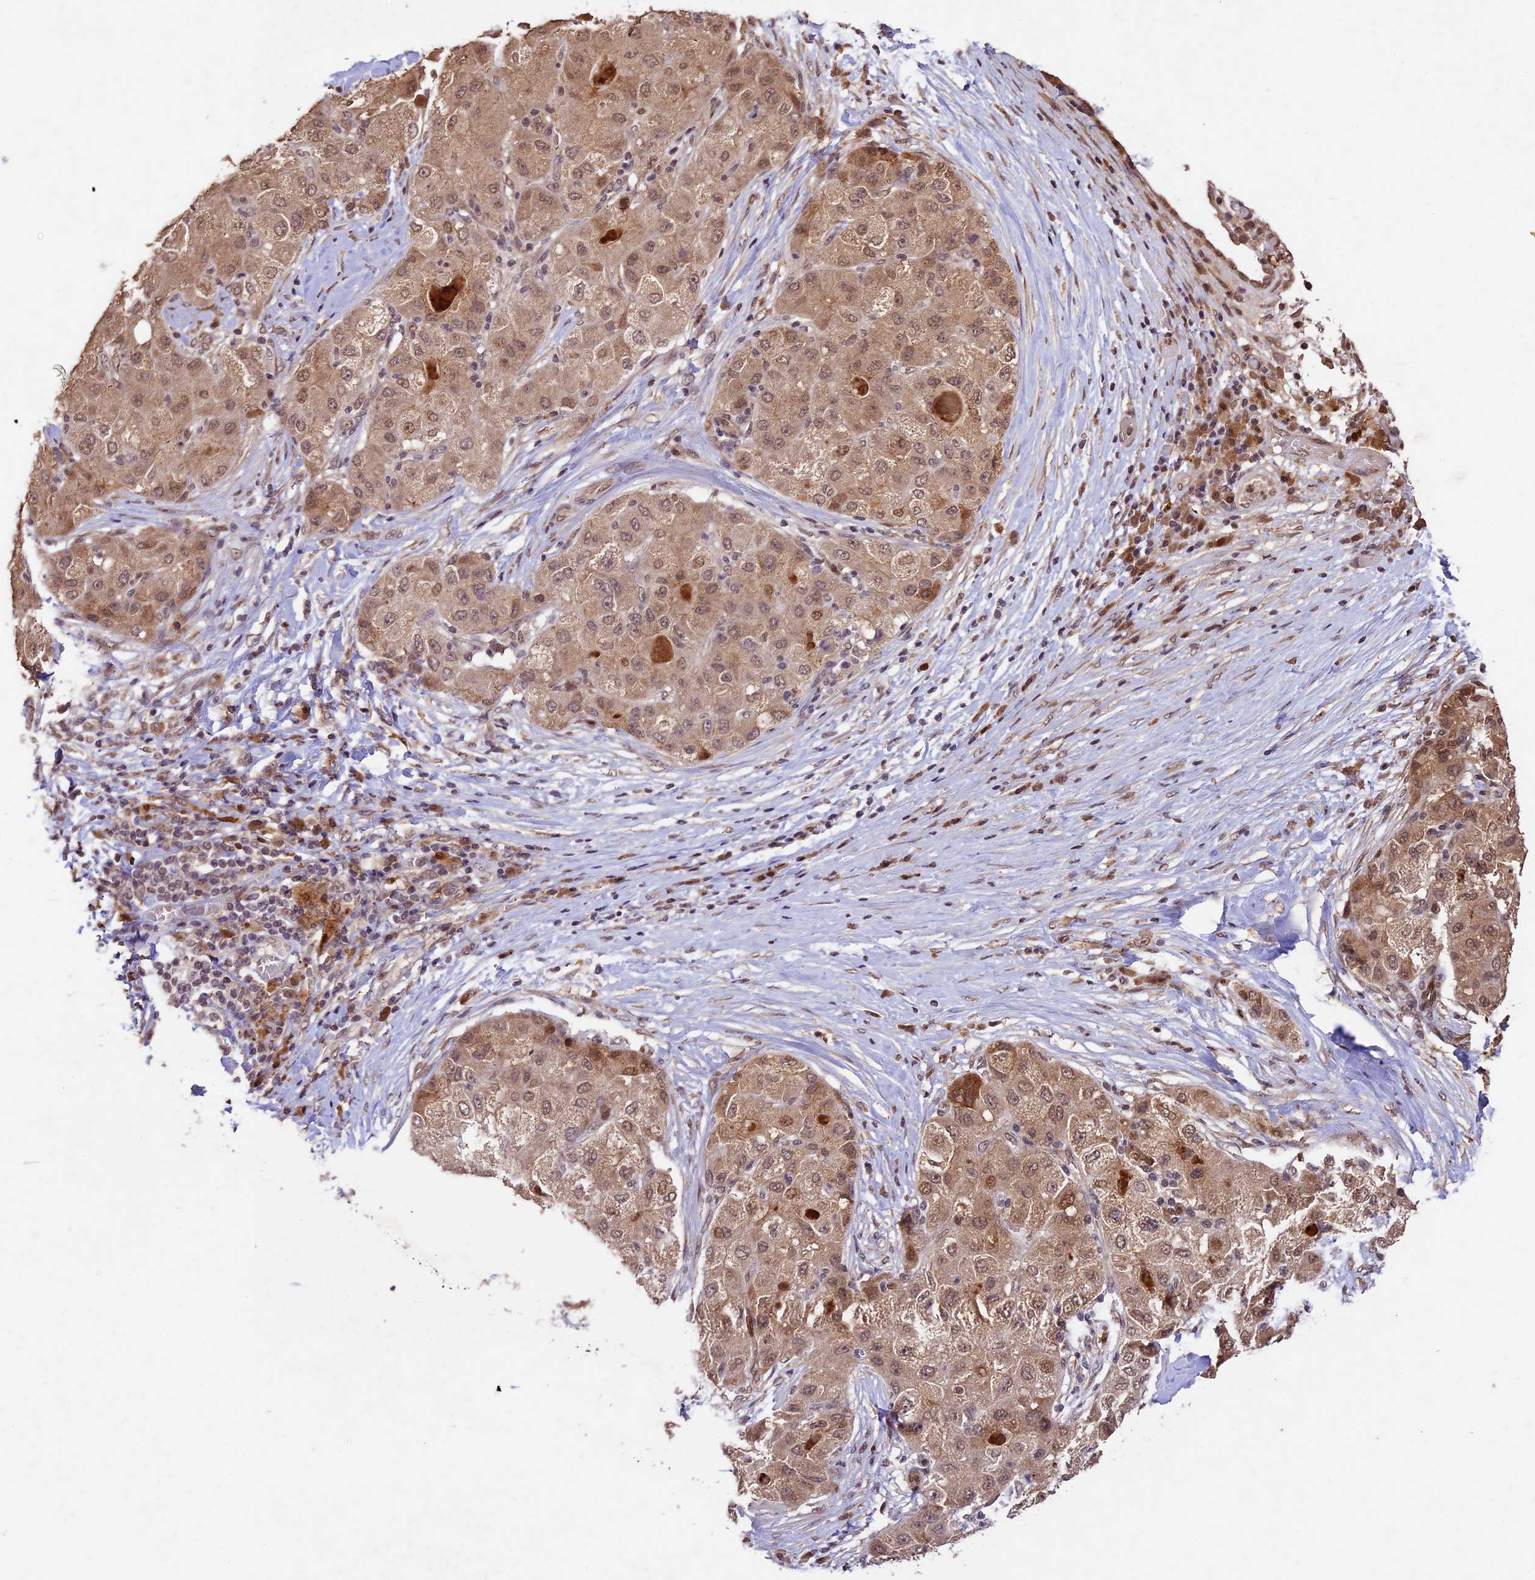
{"staining": {"intensity": "moderate", "quantity": ">75%", "location": "cytoplasmic/membranous,nuclear"}, "tissue": "liver cancer", "cell_type": "Tumor cells", "image_type": "cancer", "snomed": [{"axis": "morphology", "description": "Carcinoma, Hepatocellular, NOS"}, {"axis": "topography", "description": "Liver"}], "caption": "Immunohistochemical staining of liver cancer (hepatocellular carcinoma) reveals medium levels of moderate cytoplasmic/membranous and nuclear protein expression in about >75% of tumor cells.", "gene": "CDKN2AIP", "patient": {"sex": "male", "age": 80}}